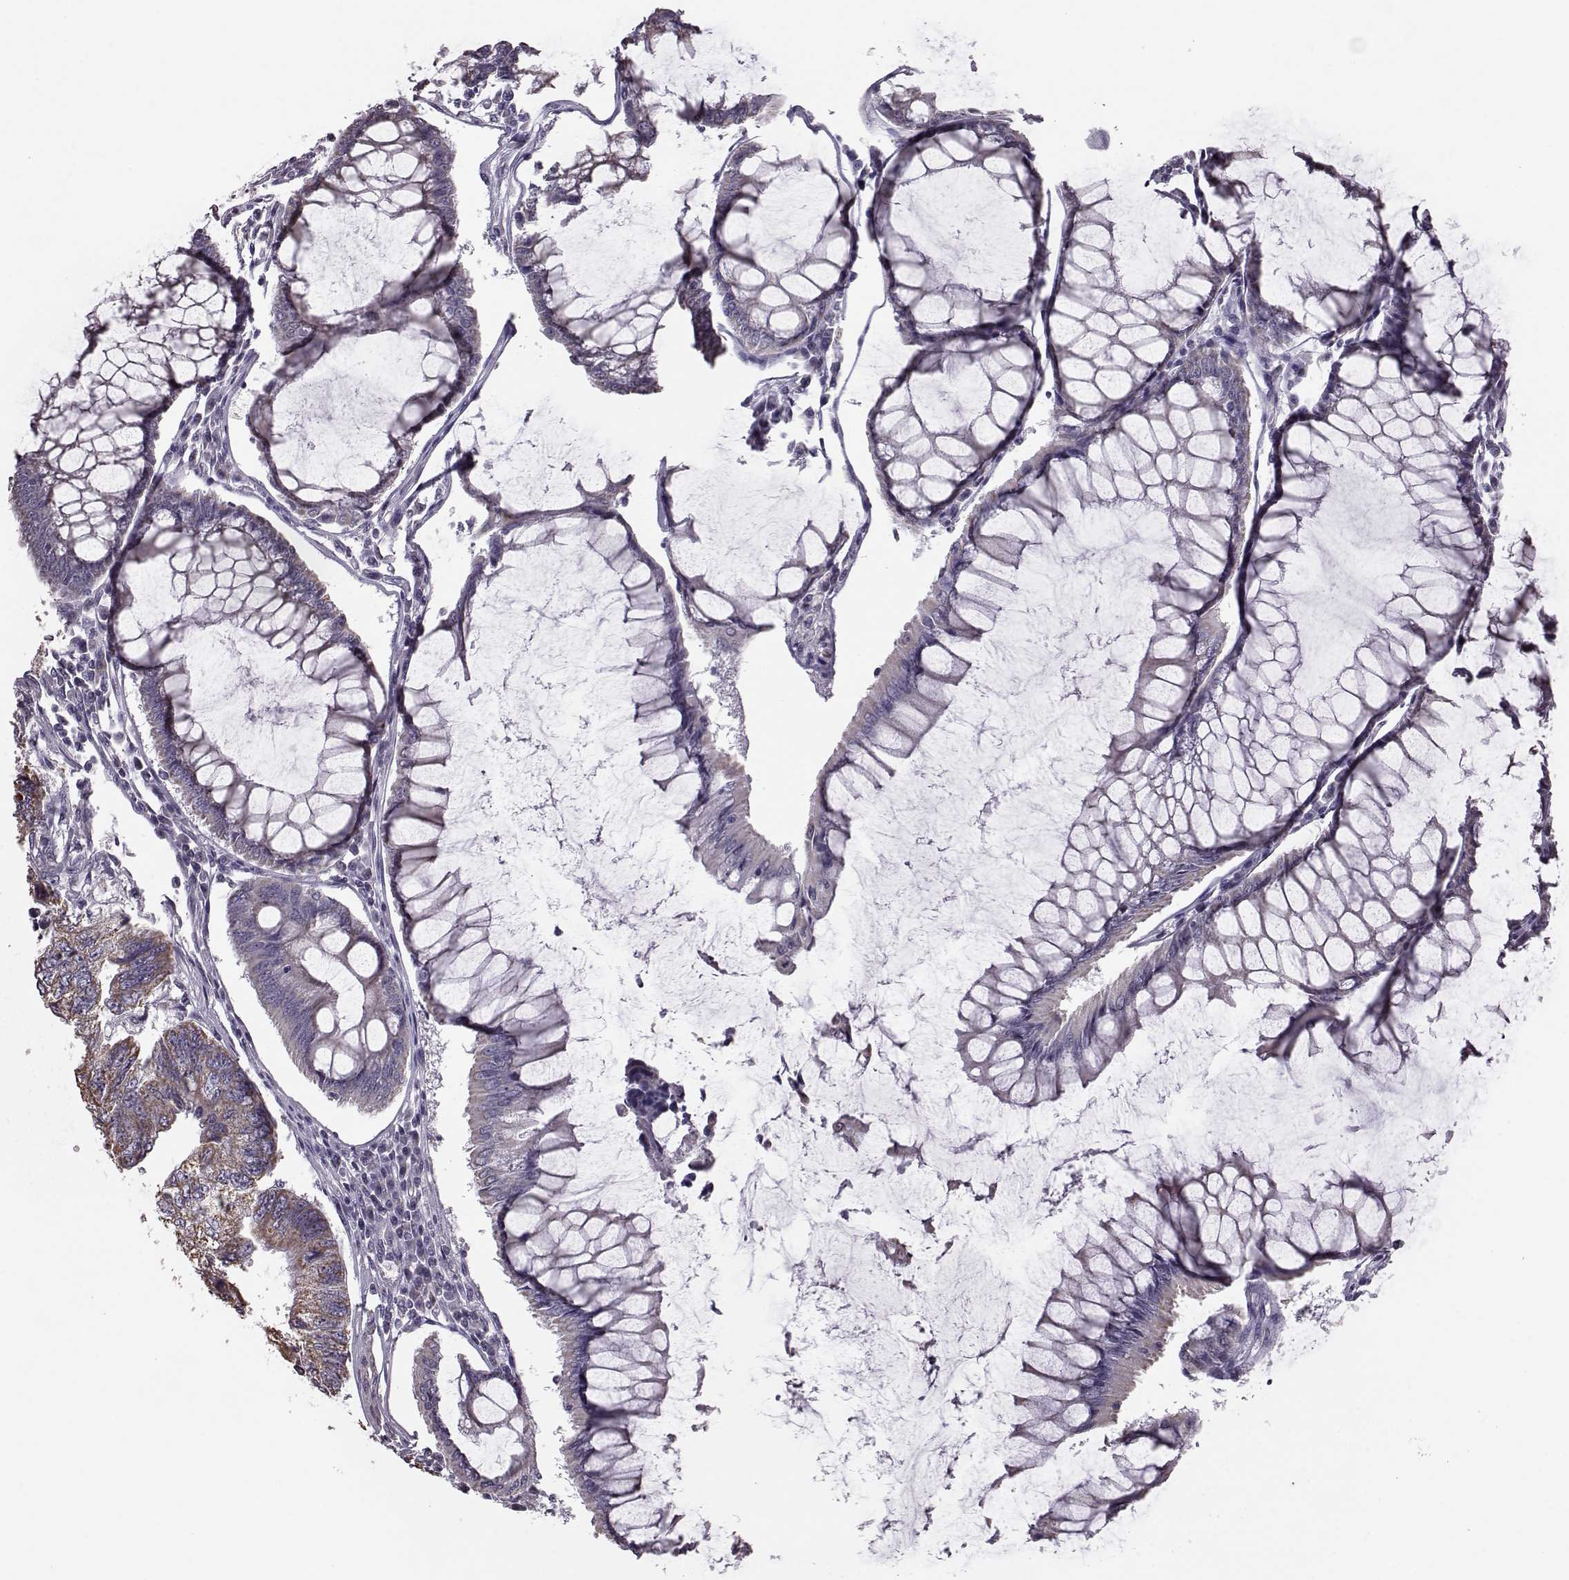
{"staining": {"intensity": "moderate", "quantity": "<25%", "location": "cytoplasmic/membranous"}, "tissue": "colorectal cancer", "cell_type": "Tumor cells", "image_type": "cancer", "snomed": [{"axis": "morphology", "description": "Adenocarcinoma, NOS"}, {"axis": "topography", "description": "Colon"}], "caption": "A brown stain highlights moderate cytoplasmic/membranous staining of a protein in adenocarcinoma (colorectal) tumor cells.", "gene": "ALDH3A1", "patient": {"sex": "female", "age": 65}}